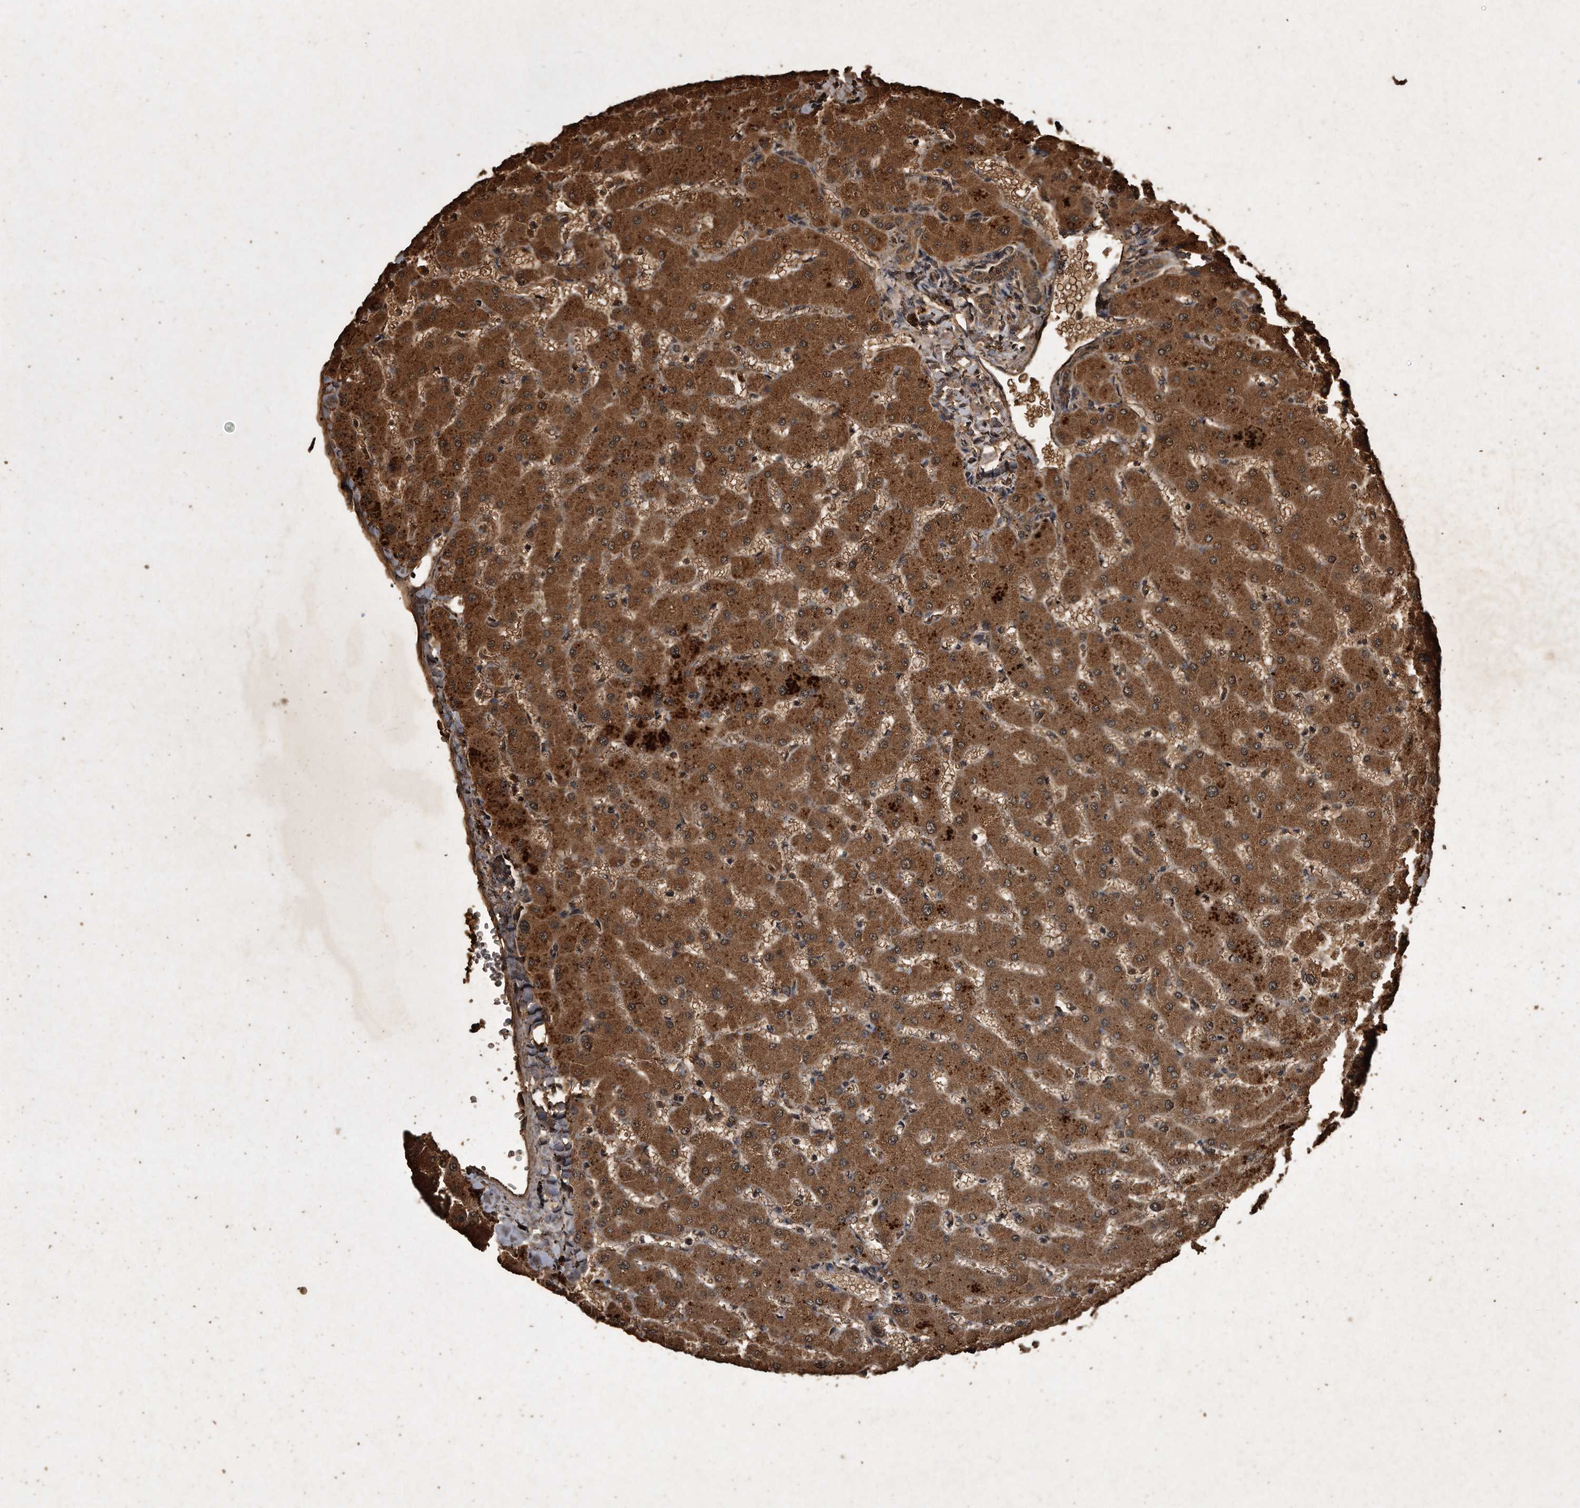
{"staining": {"intensity": "moderate", "quantity": ">75%", "location": "cytoplasmic/membranous"}, "tissue": "liver", "cell_type": "Cholangiocytes", "image_type": "normal", "snomed": [{"axis": "morphology", "description": "Normal tissue, NOS"}, {"axis": "topography", "description": "Liver"}], "caption": "This micrograph exhibits IHC staining of normal human liver, with medium moderate cytoplasmic/membranous staining in about >75% of cholangiocytes.", "gene": "CFLAR", "patient": {"sex": "female", "age": 63}}